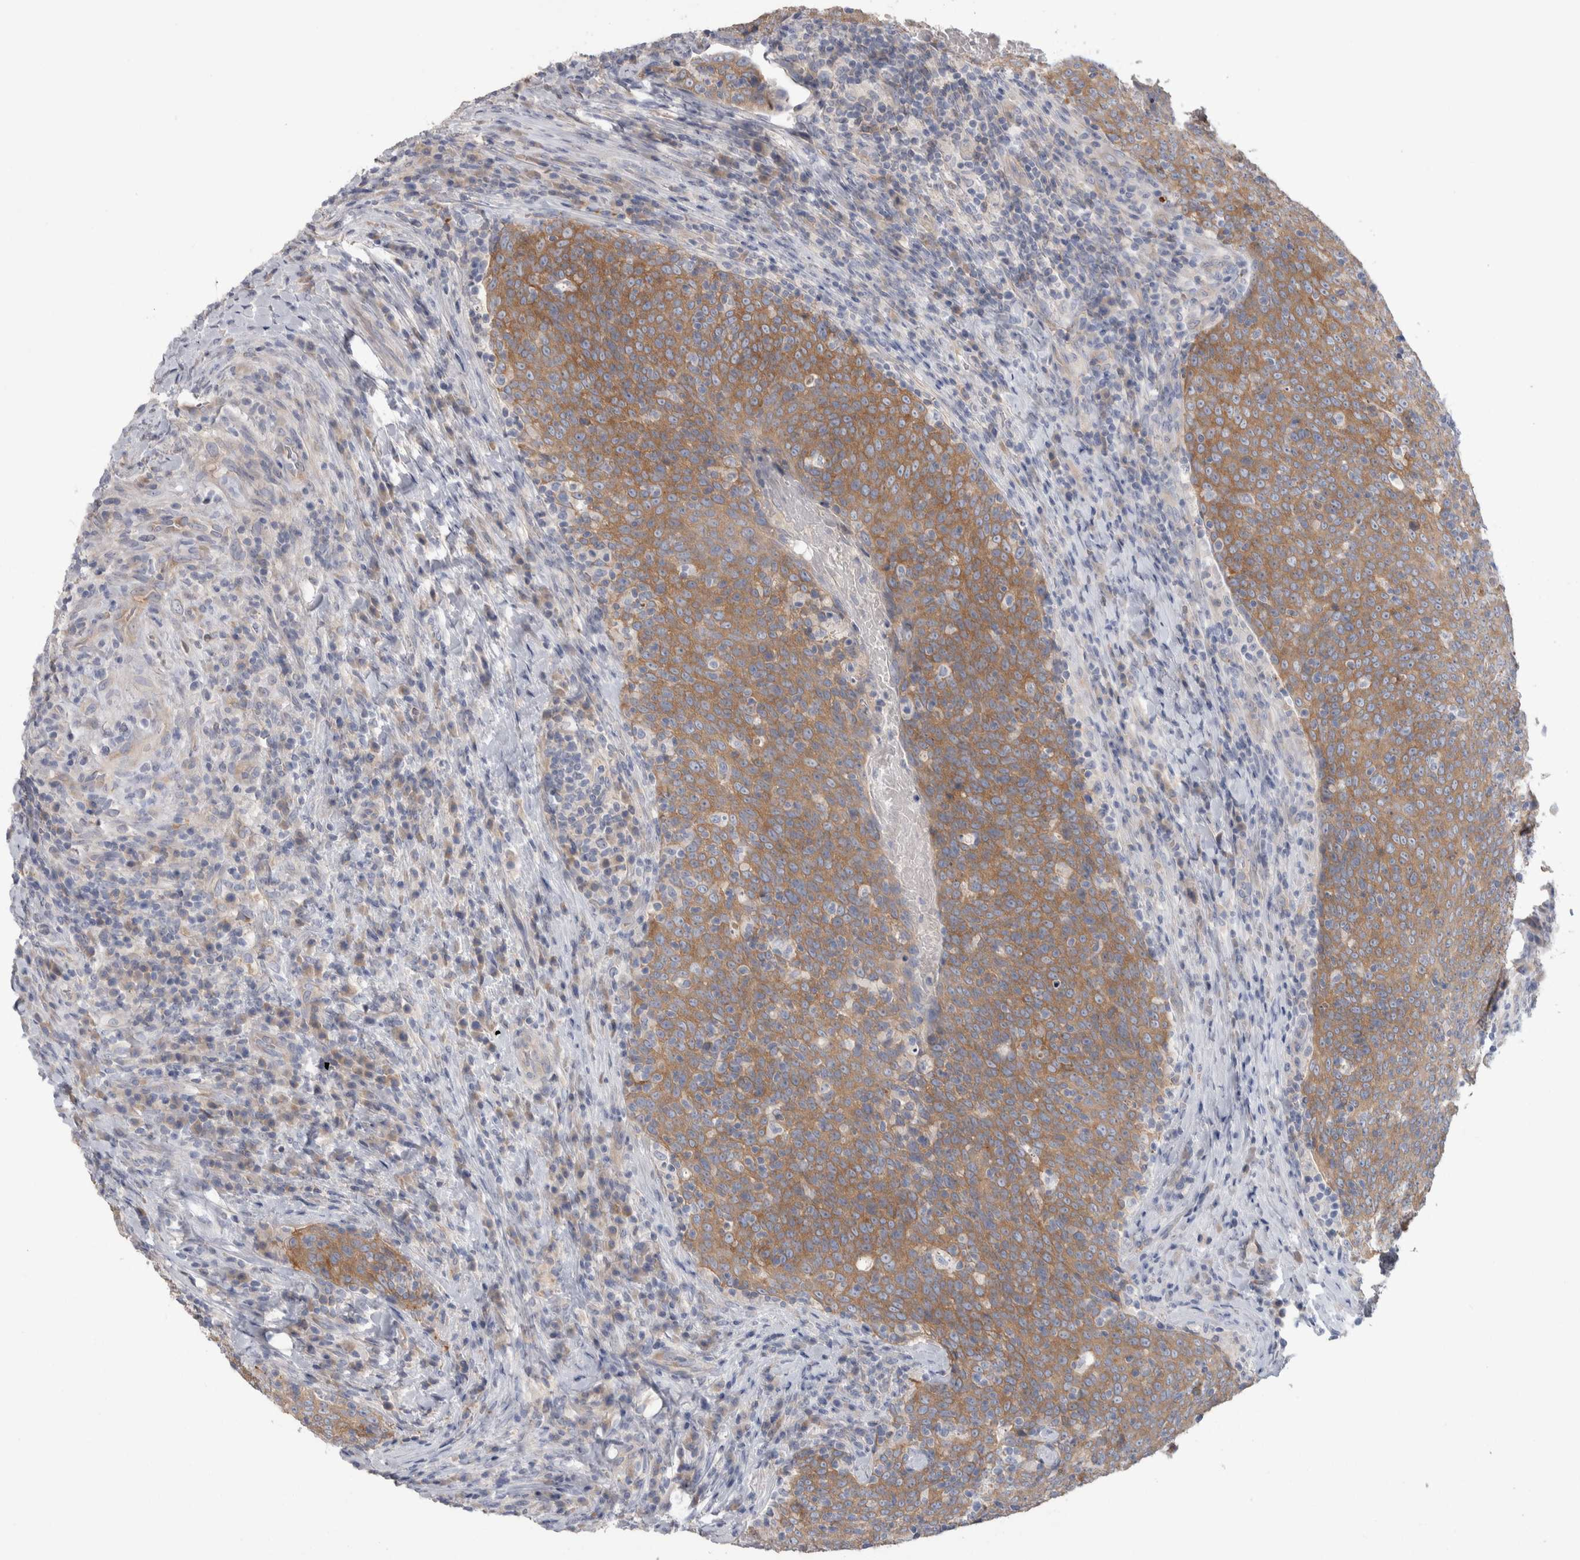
{"staining": {"intensity": "moderate", "quantity": ">75%", "location": "cytoplasmic/membranous"}, "tissue": "head and neck cancer", "cell_type": "Tumor cells", "image_type": "cancer", "snomed": [{"axis": "morphology", "description": "Squamous cell carcinoma, NOS"}, {"axis": "morphology", "description": "Squamous cell carcinoma, metastatic, NOS"}, {"axis": "topography", "description": "Lymph node"}, {"axis": "topography", "description": "Head-Neck"}], "caption": "Head and neck cancer stained for a protein (brown) demonstrates moderate cytoplasmic/membranous positive staining in approximately >75% of tumor cells.", "gene": "GPHN", "patient": {"sex": "male", "age": 62}}